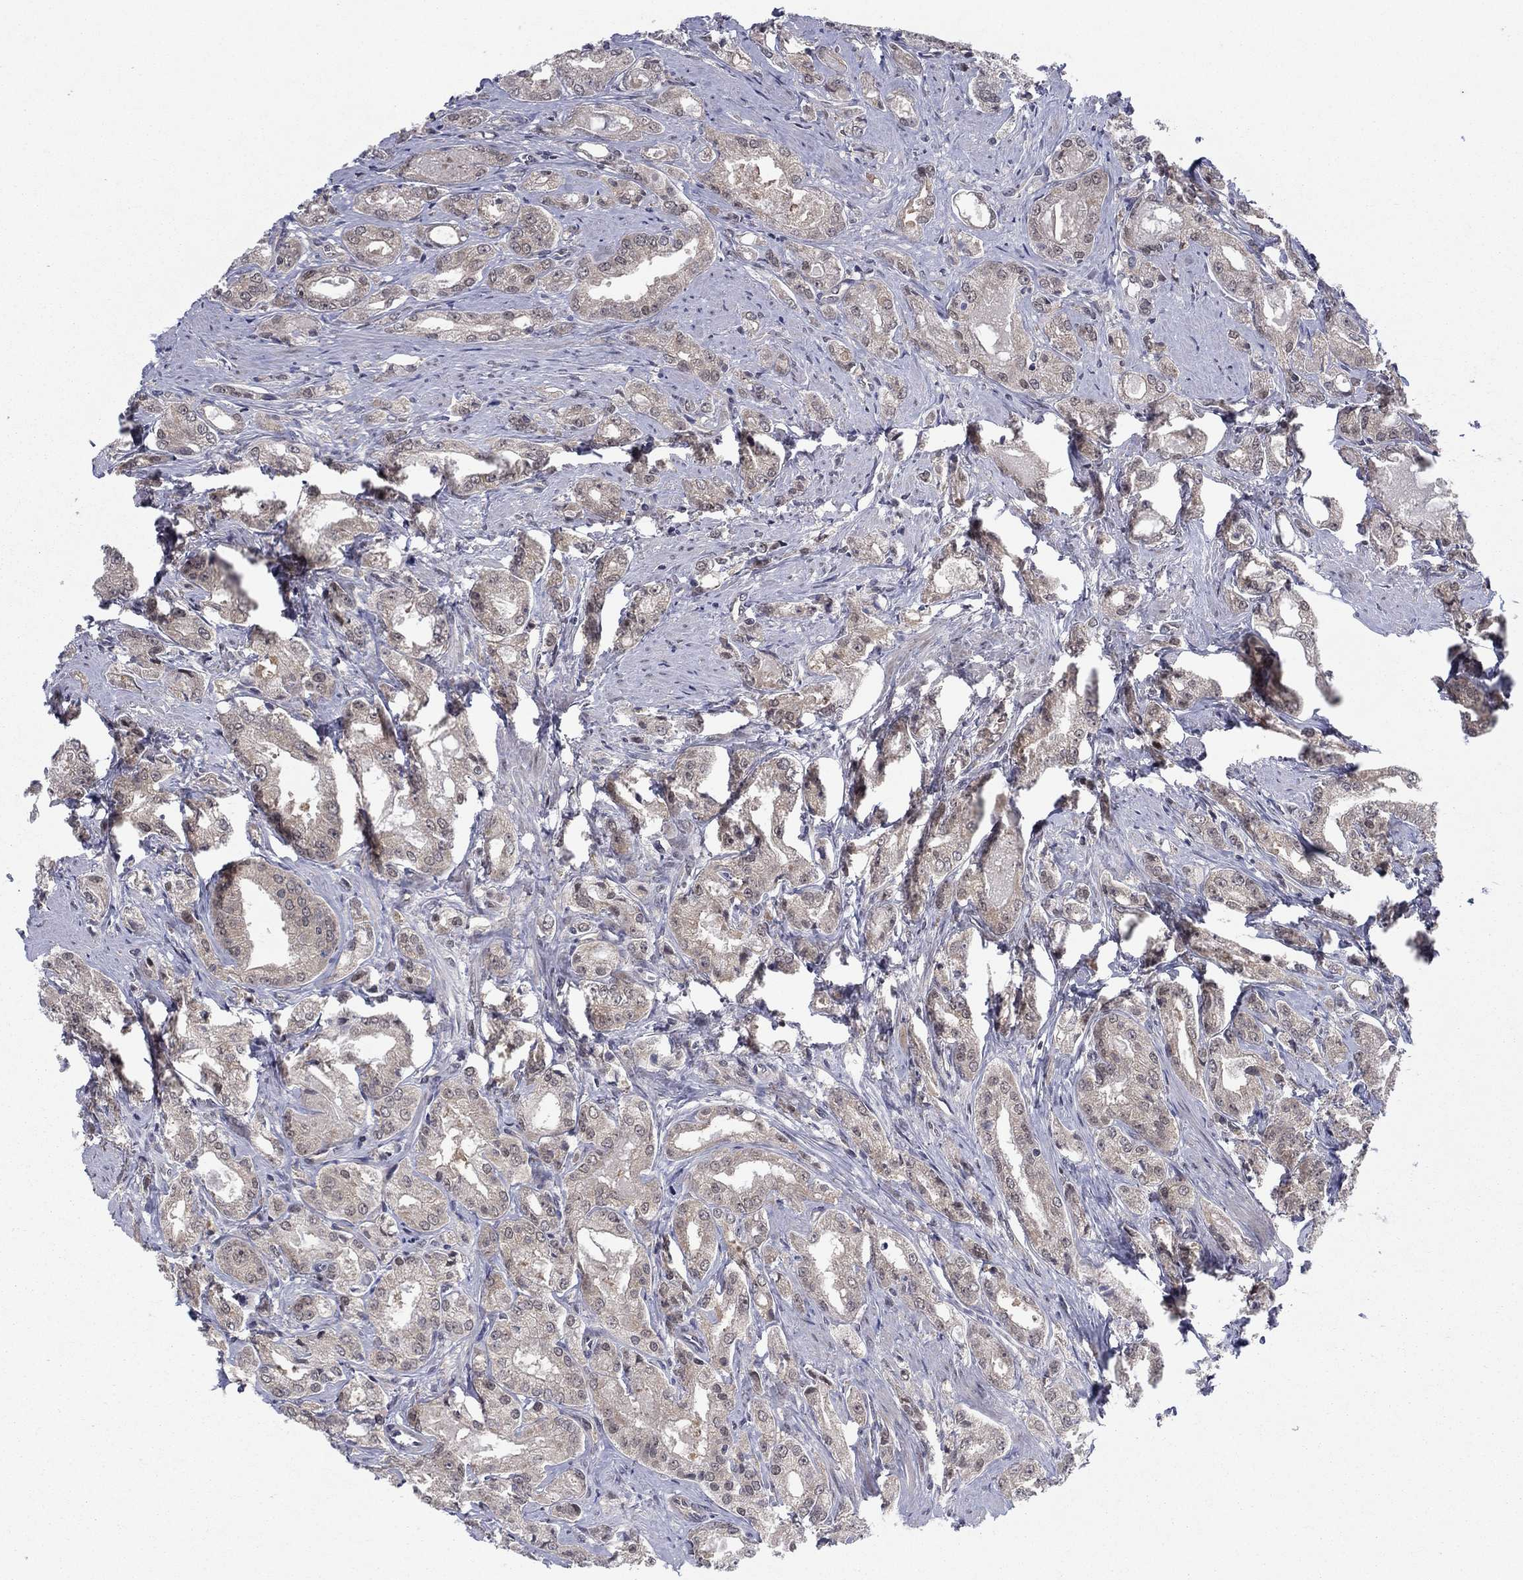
{"staining": {"intensity": "negative", "quantity": "none", "location": "none"}, "tissue": "prostate cancer", "cell_type": "Tumor cells", "image_type": "cancer", "snomed": [{"axis": "morphology", "description": "Adenocarcinoma, NOS"}, {"axis": "morphology", "description": "Adenocarcinoma, High grade"}, {"axis": "topography", "description": "Prostate"}], "caption": "Micrograph shows no significant protein expression in tumor cells of prostate cancer. The staining is performed using DAB brown chromogen with nuclei counter-stained in using hematoxylin.", "gene": "PSMC1", "patient": {"sex": "male", "age": 70}}